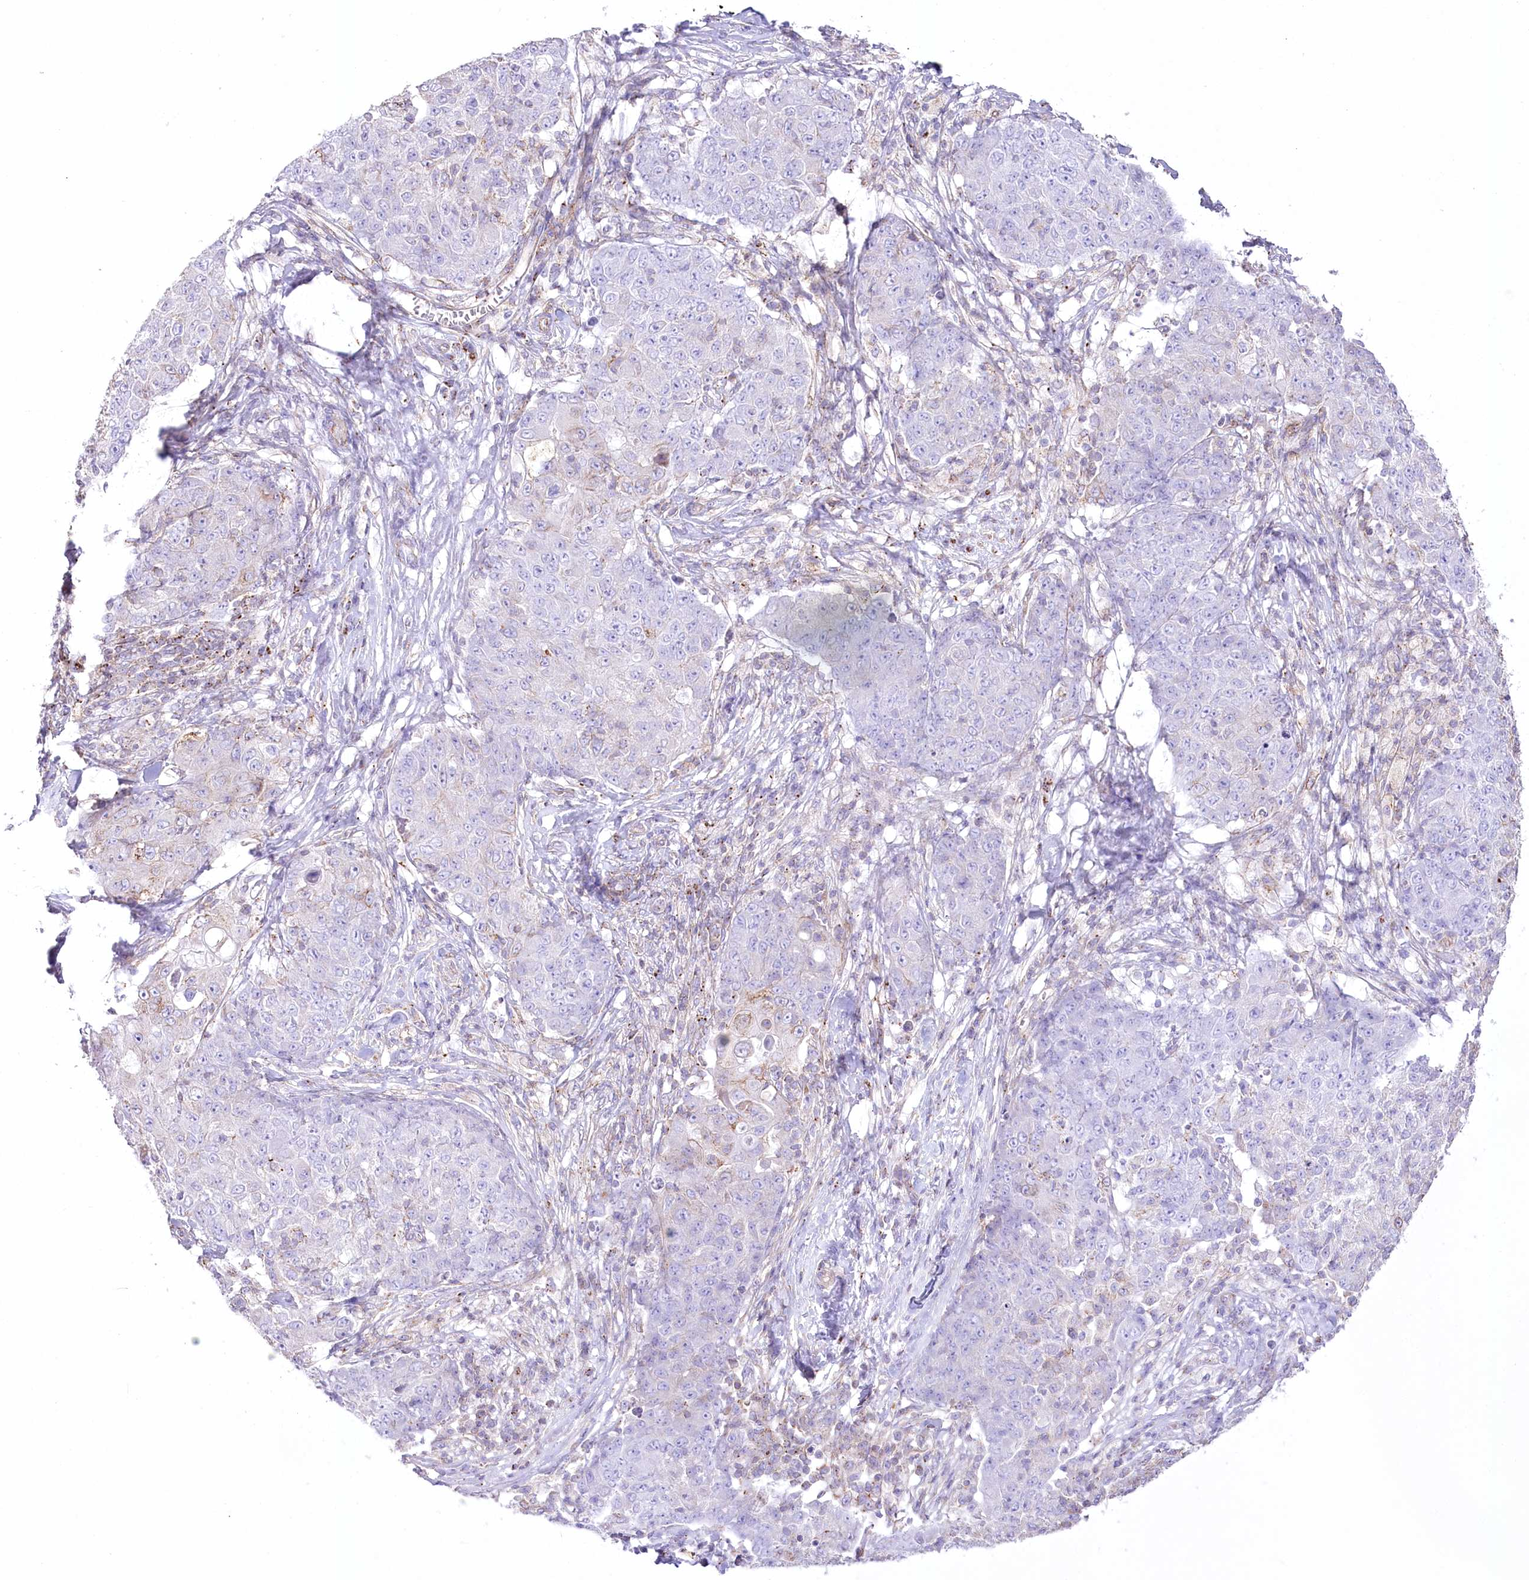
{"staining": {"intensity": "negative", "quantity": "none", "location": "none"}, "tissue": "ovarian cancer", "cell_type": "Tumor cells", "image_type": "cancer", "snomed": [{"axis": "morphology", "description": "Carcinoma, endometroid"}, {"axis": "topography", "description": "Ovary"}], "caption": "This is an immunohistochemistry photomicrograph of human ovarian cancer (endometroid carcinoma). There is no positivity in tumor cells.", "gene": "FAM216A", "patient": {"sex": "female", "age": 42}}